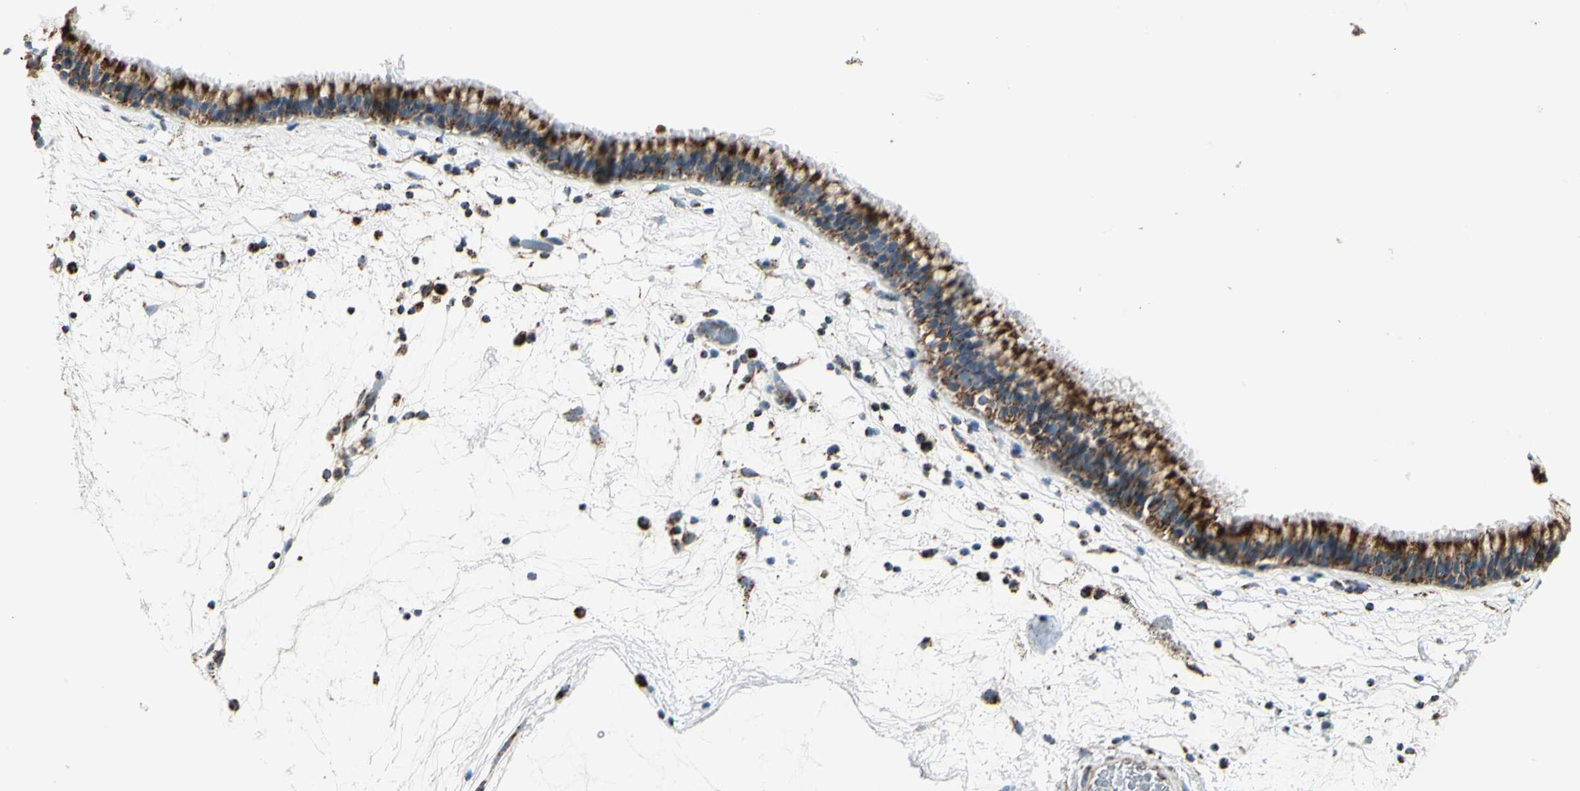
{"staining": {"intensity": "strong", "quantity": ">75%", "location": "cytoplasmic/membranous"}, "tissue": "nasopharynx", "cell_type": "Respiratory epithelial cells", "image_type": "normal", "snomed": [{"axis": "morphology", "description": "Normal tissue, NOS"}, {"axis": "morphology", "description": "Inflammation, NOS"}, {"axis": "topography", "description": "Nasopharynx"}], "caption": "A micrograph of nasopharynx stained for a protein exhibits strong cytoplasmic/membranous brown staining in respiratory epithelial cells.", "gene": "ME2", "patient": {"sex": "male", "age": 48}}